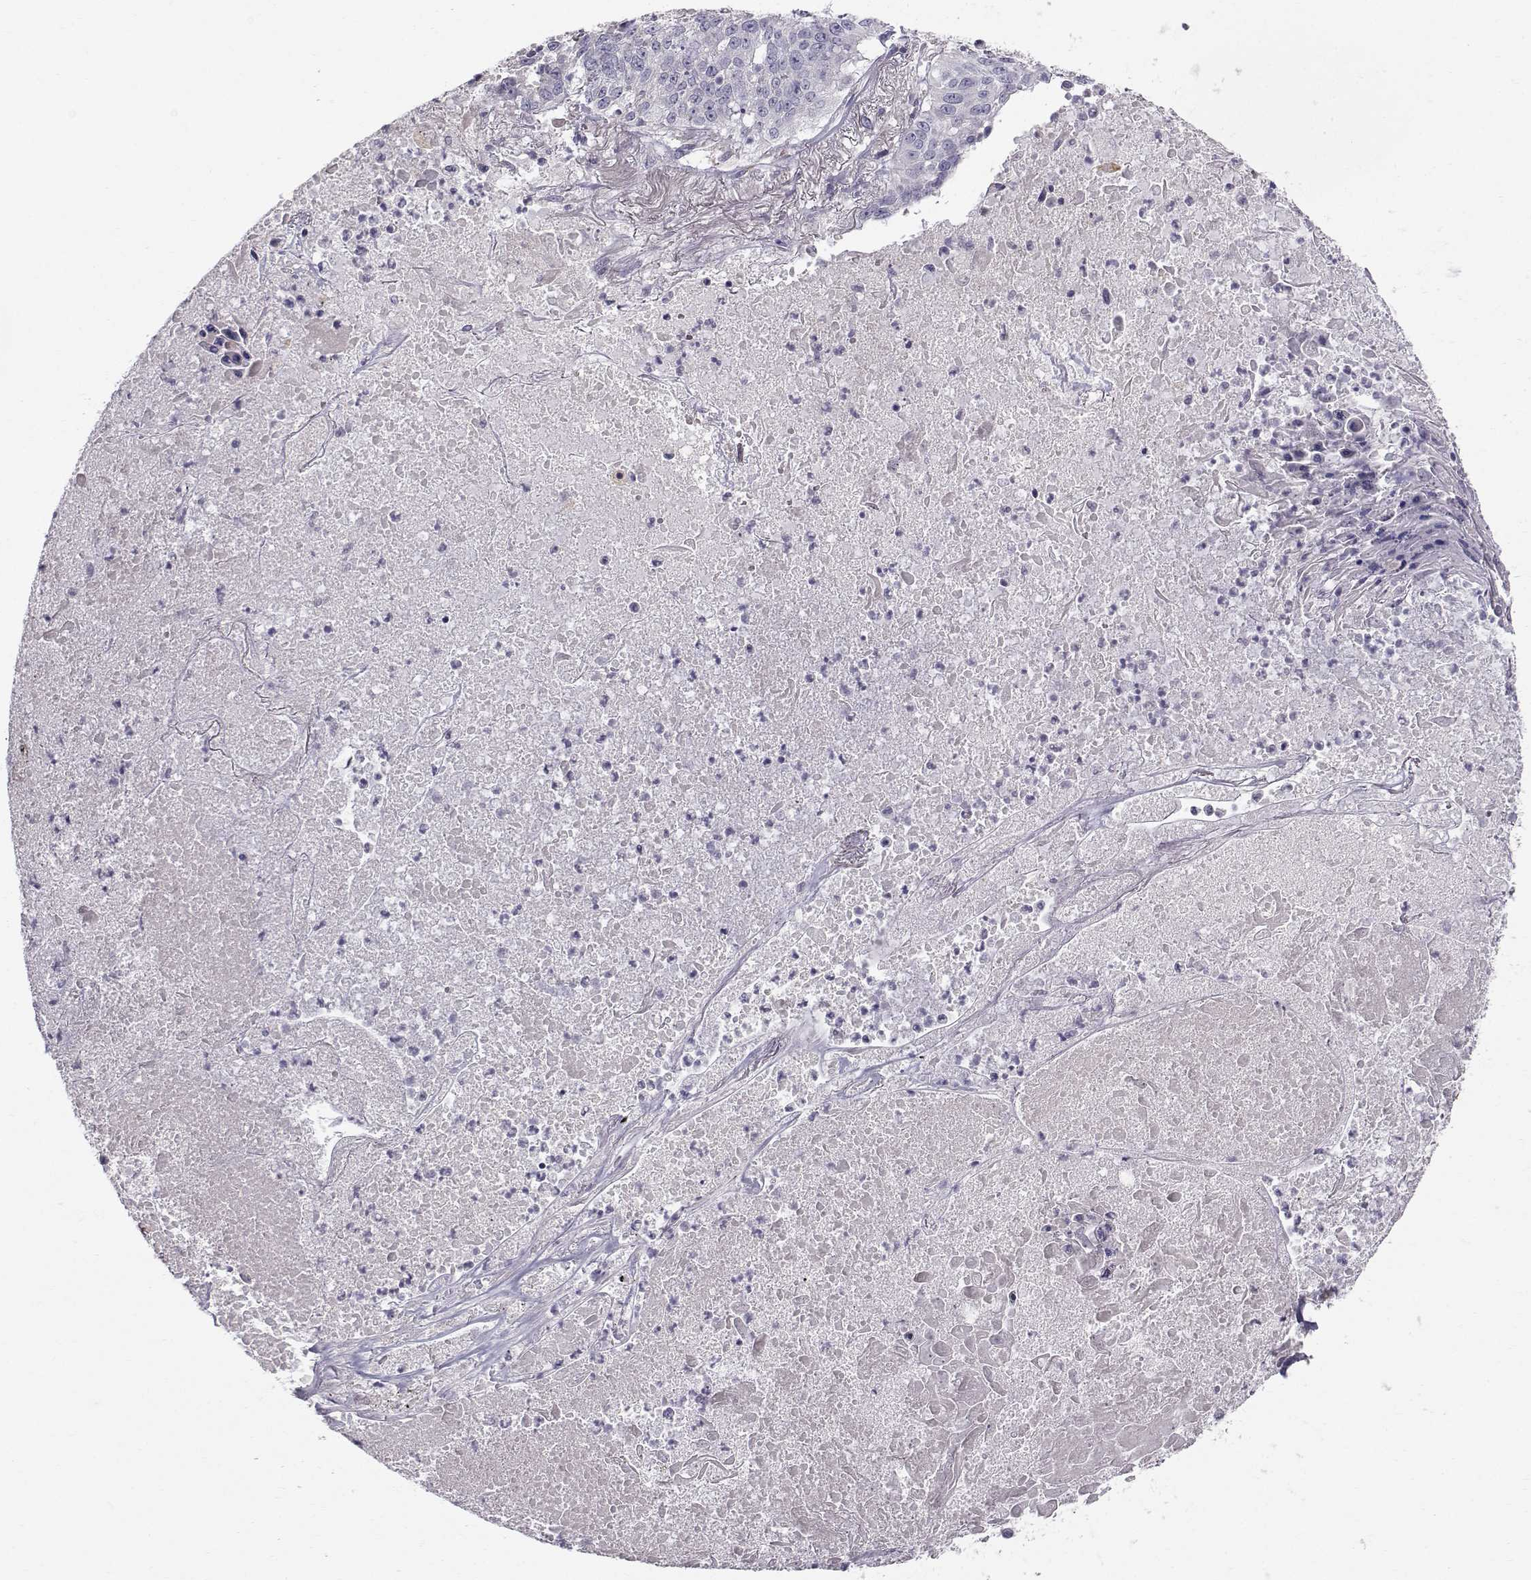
{"staining": {"intensity": "negative", "quantity": "none", "location": "none"}, "tissue": "lung cancer", "cell_type": "Tumor cells", "image_type": "cancer", "snomed": [{"axis": "morphology", "description": "Squamous cell carcinoma, NOS"}, {"axis": "topography", "description": "Lung"}], "caption": "Lung cancer (squamous cell carcinoma) was stained to show a protein in brown. There is no significant positivity in tumor cells. The staining is performed using DAB (3,3'-diaminobenzidine) brown chromogen with nuclei counter-stained in using hematoxylin.", "gene": "QPCT", "patient": {"sex": "male", "age": 64}}